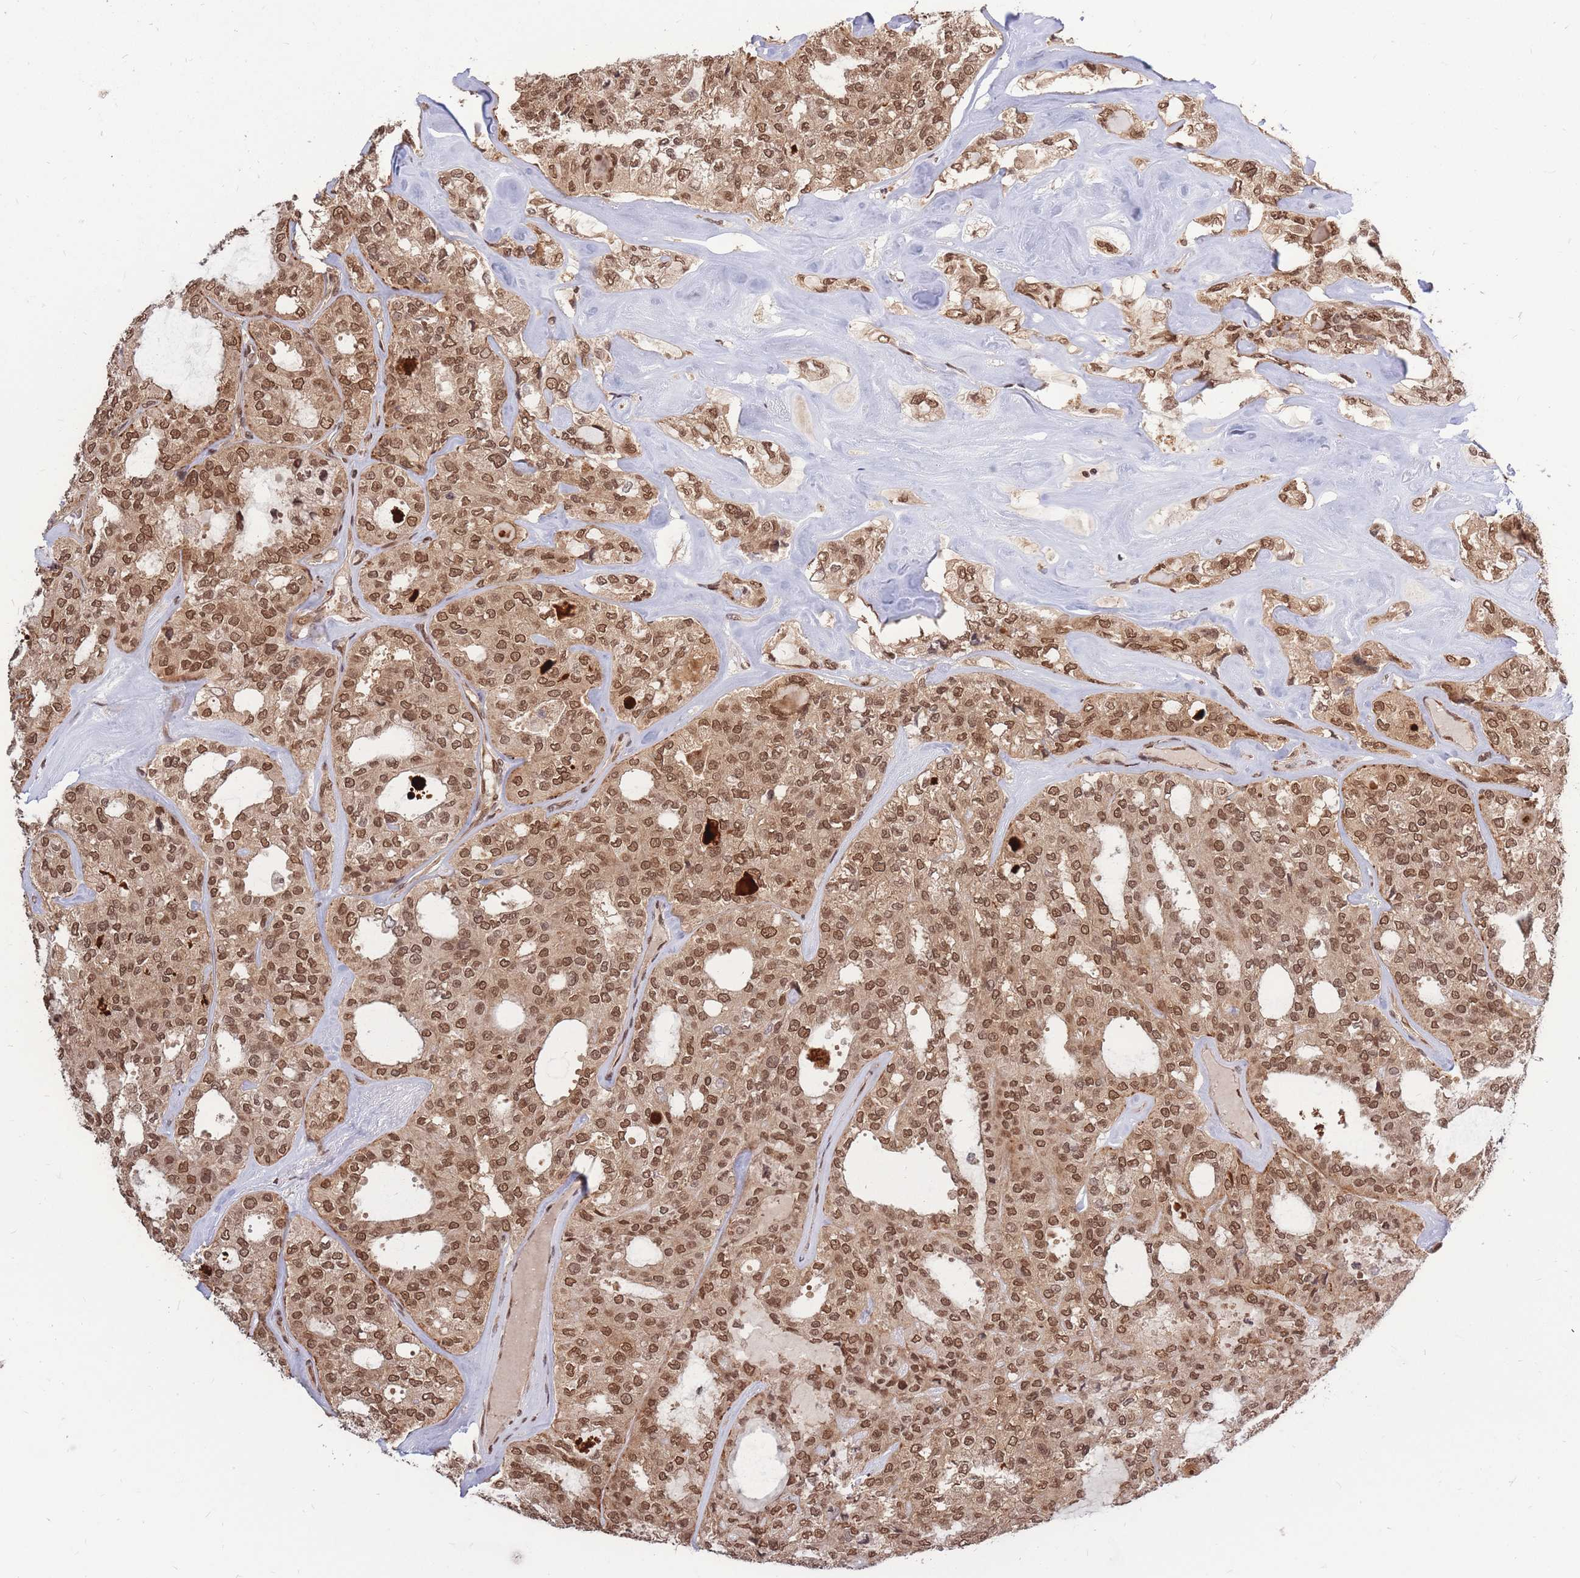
{"staining": {"intensity": "moderate", "quantity": ">75%", "location": "cytoplasmic/membranous,nuclear"}, "tissue": "thyroid cancer", "cell_type": "Tumor cells", "image_type": "cancer", "snomed": [{"axis": "morphology", "description": "Follicular adenoma carcinoma, NOS"}, {"axis": "topography", "description": "Thyroid gland"}], "caption": "This image exhibits follicular adenoma carcinoma (thyroid) stained with immunohistochemistry to label a protein in brown. The cytoplasmic/membranous and nuclear of tumor cells show moderate positivity for the protein. Nuclei are counter-stained blue.", "gene": "SRA1", "patient": {"sex": "male", "age": 75}}